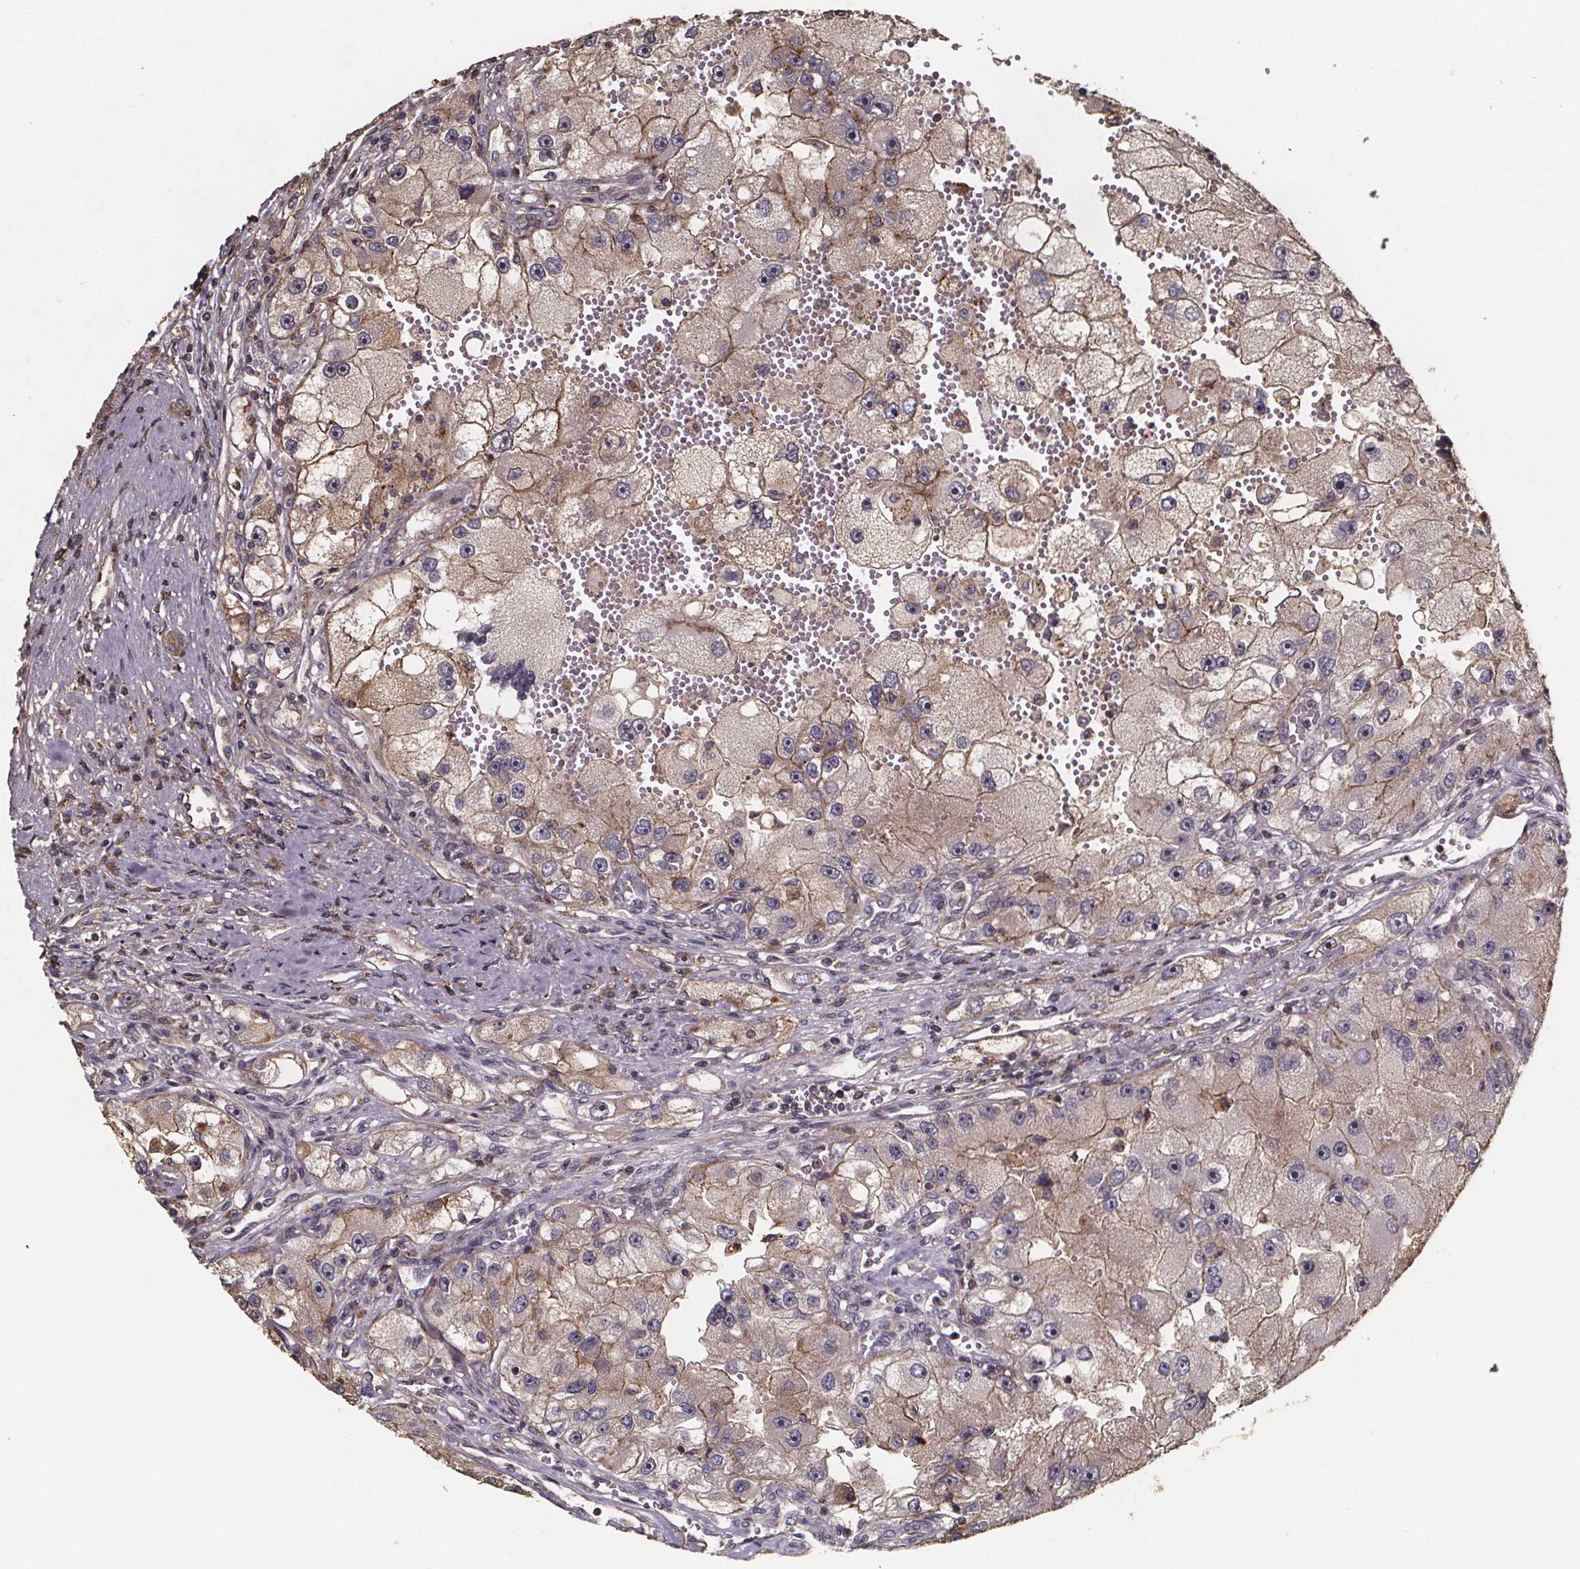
{"staining": {"intensity": "moderate", "quantity": "25%-75%", "location": "cytoplasmic/membranous"}, "tissue": "renal cancer", "cell_type": "Tumor cells", "image_type": "cancer", "snomed": [{"axis": "morphology", "description": "Adenocarcinoma, NOS"}, {"axis": "topography", "description": "Kidney"}], "caption": "High-power microscopy captured an immunohistochemistry (IHC) image of renal cancer, revealing moderate cytoplasmic/membranous expression in approximately 25%-75% of tumor cells. (Stains: DAB in brown, nuclei in blue, Microscopy: brightfield microscopy at high magnification).", "gene": "ZNF879", "patient": {"sex": "male", "age": 63}}